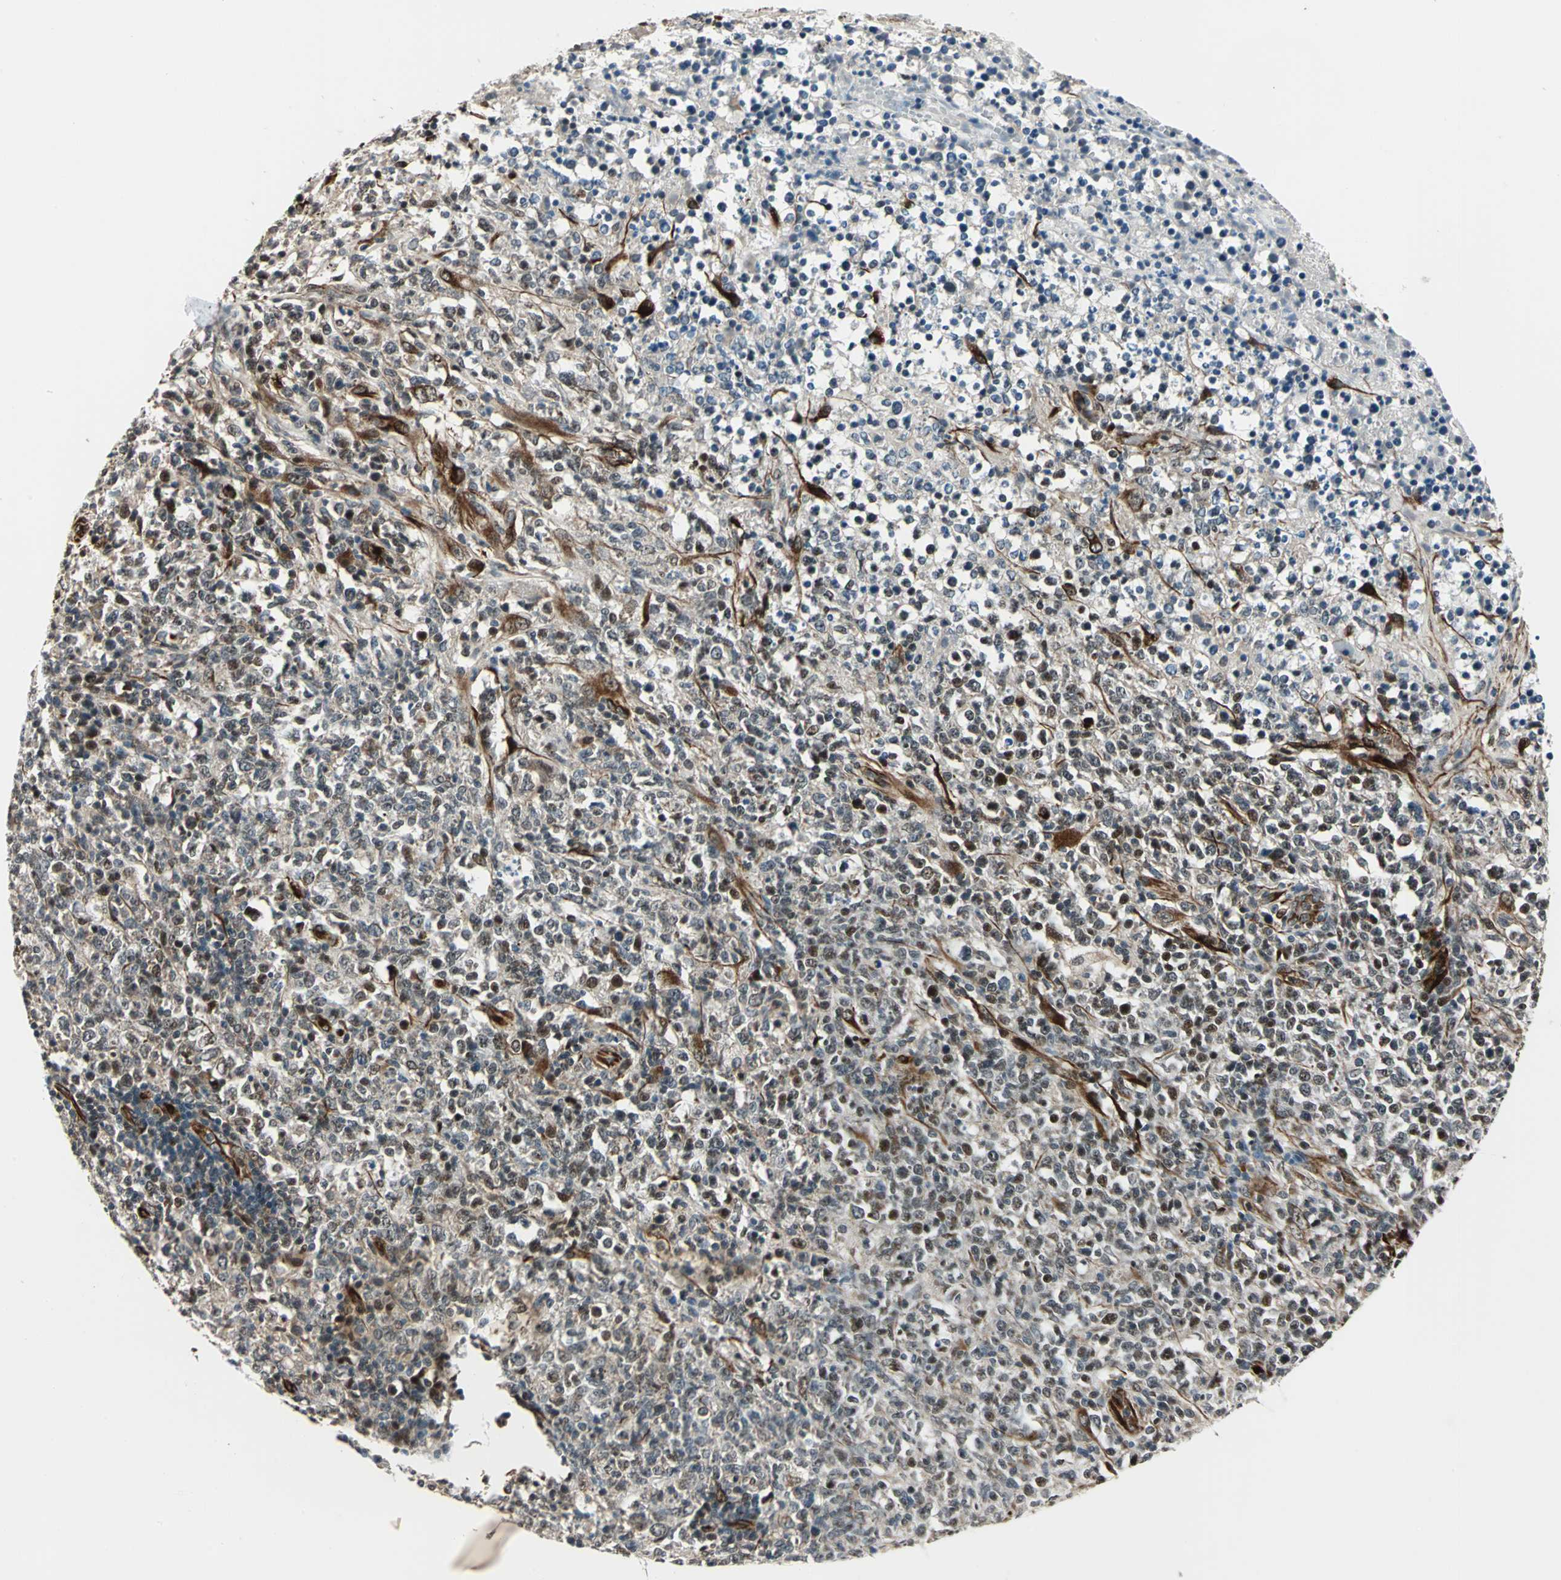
{"staining": {"intensity": "moderate", "quantity": "25%-75%", "location": "cytoplasmic/membranous,nuclear"}, "tissue": "lymphoma", "cell_type": "Tumor cells", "image_type": "cancer", "snomed": [{"axis": "morphology", "description": "Malignant lymphoma, non-Hodgkin's type, High grade"}, {"axis": "topography", "description": "Lymph node"}], "caption": "Immunohistochemical staining of malignant lymphoma, non-Hodgkin's type (high-grade) displays medium levels of moderate cytoplasmic/membranous and nuclear expression in about 25%-75% of tumor cells. (Brightfield microscopy of DAB IHC at high magnification).", "gene": "EXD2", "patient": {"sex": "female", "age": 84}}